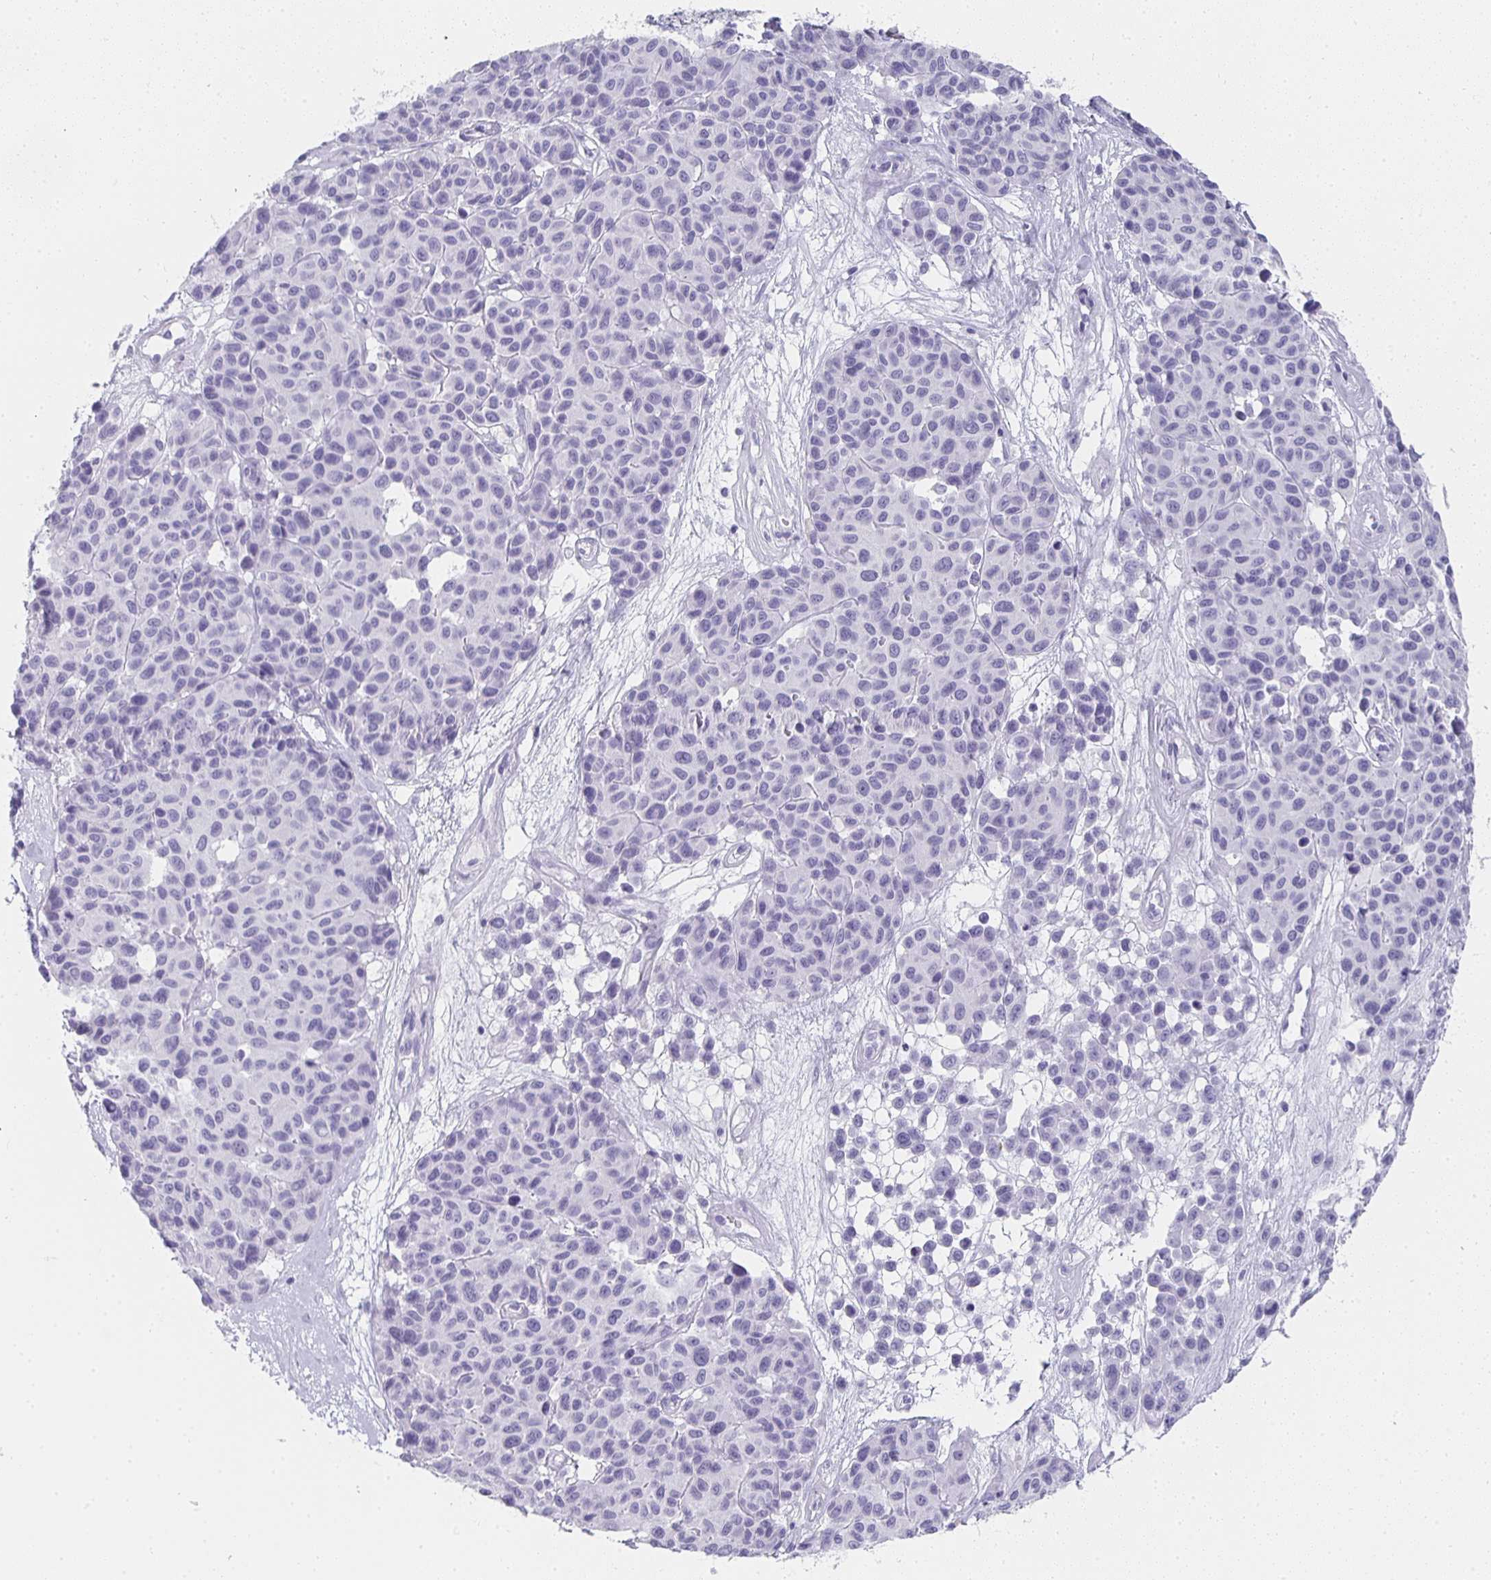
{"staining": {"intensity": "negative", "quantity": "none", "location": "none"}, "tissue": "melanoma", "cell_type": "Tumor cells", "image_type": "cancer", "snomed": [{"axis": "morphology", "description": "Malignant melanoma, NOS"}, {"axis": "topography", "description": "Skin"}], "caption": "This is a photomicrograph of immunohistochemistry staining of malignant melanoma, which shows no staining in tumor cells.", "gene": "TPSD1", "patient": {"sex": "female", "age": 66}}